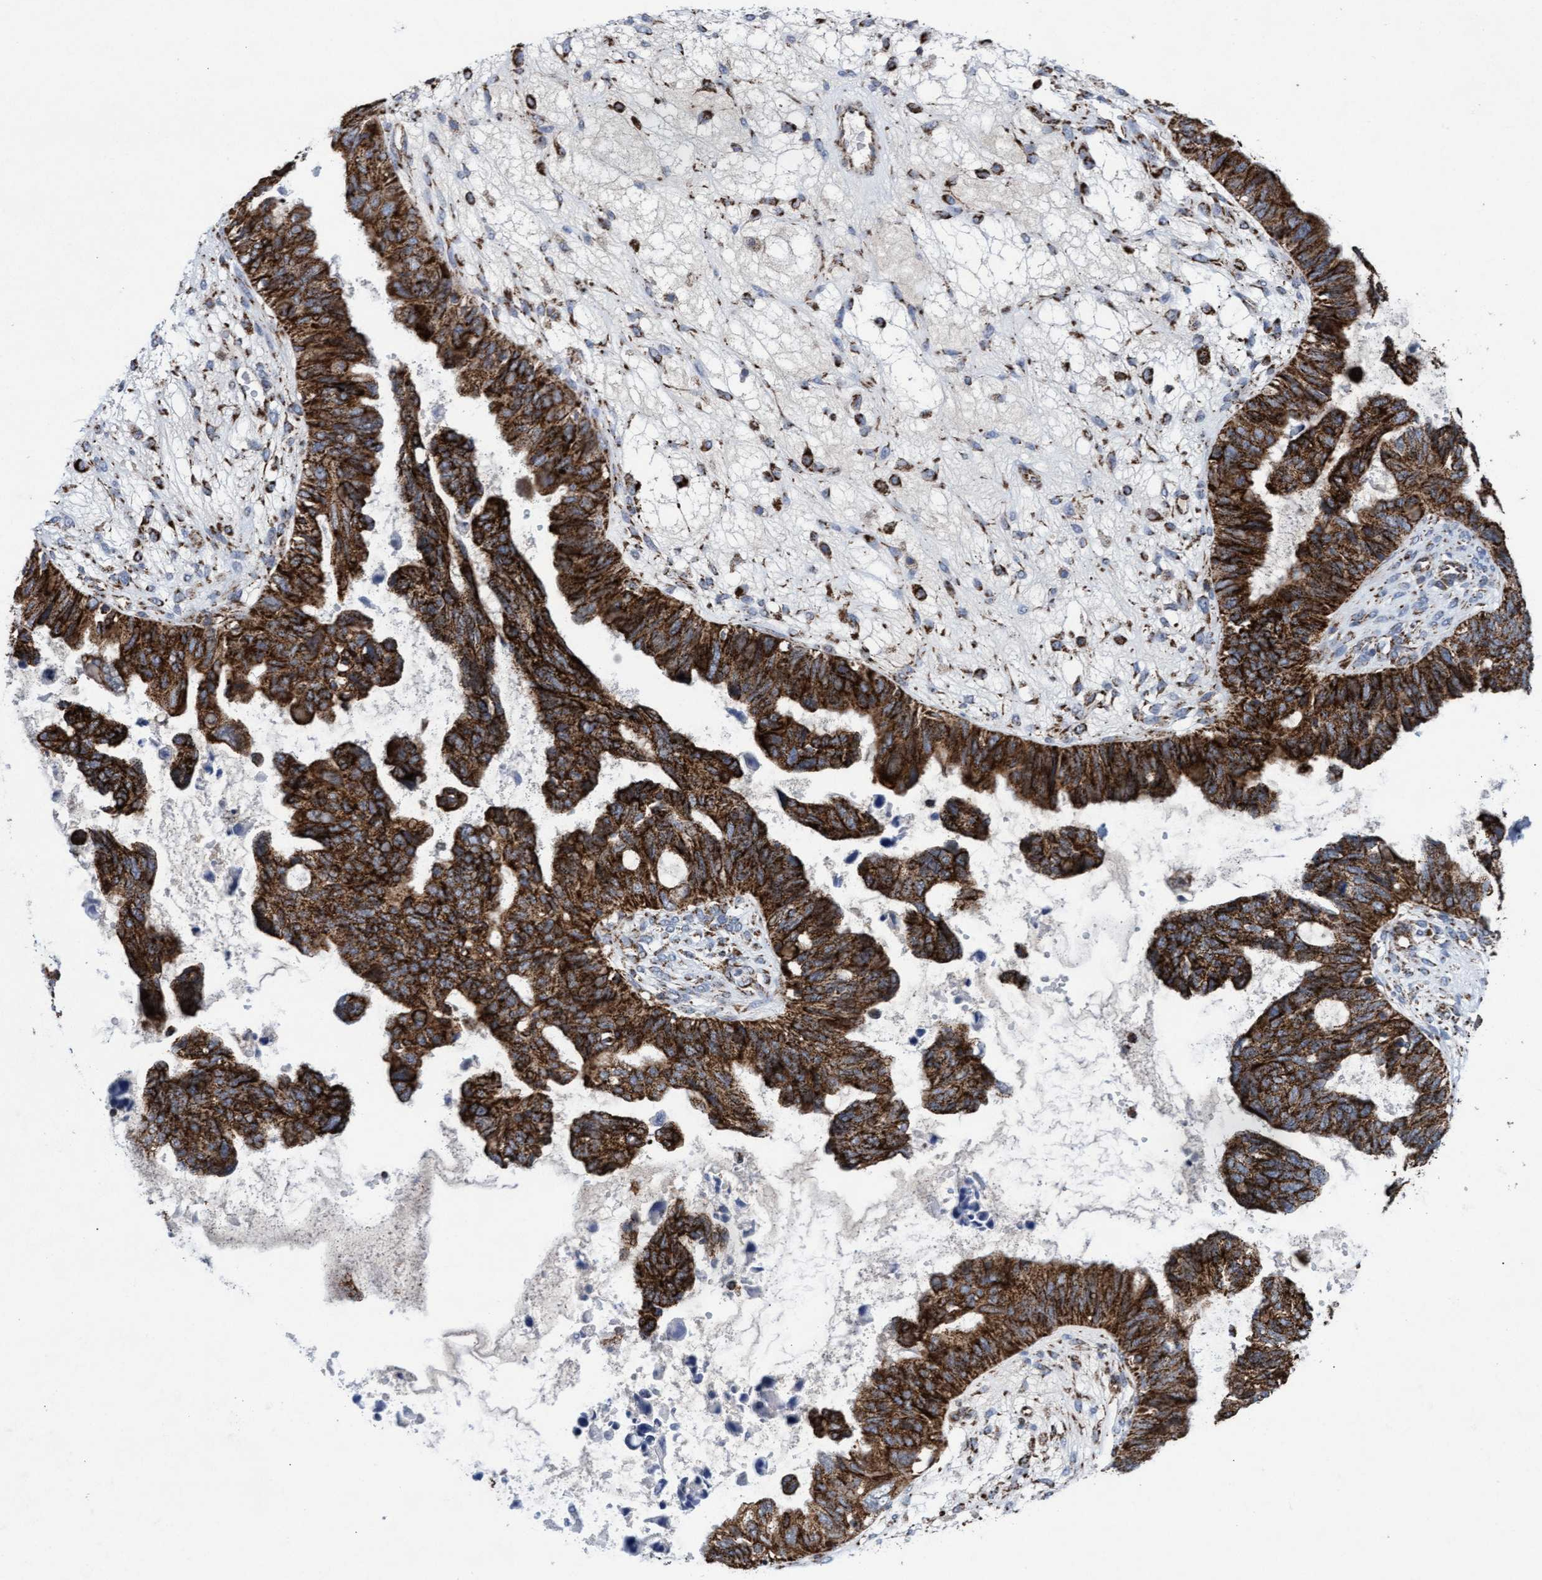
{"staining": {"intensity": "strong", "quantity": ">75%", "location": "cytoplasmic/membranous"}, "tissue": "ovarian cancer", "cell_type": "Tumor cells", "image_type": "cancer", "snomed": [{"axis": "morphology", "description": "Cystadenocarcinoma, serous, NOS"}, {"axis": "topography", "description": "Ovary"}], "caption": "Protein analysis of ovarian cancer (serous cystadenocarcinoma) tissue shows strong cytoplasmic/membranous expression in approximately >75% of tumor cells.", "gene": "MRPL38", "patient": {"sex": "female", "age": 79}}